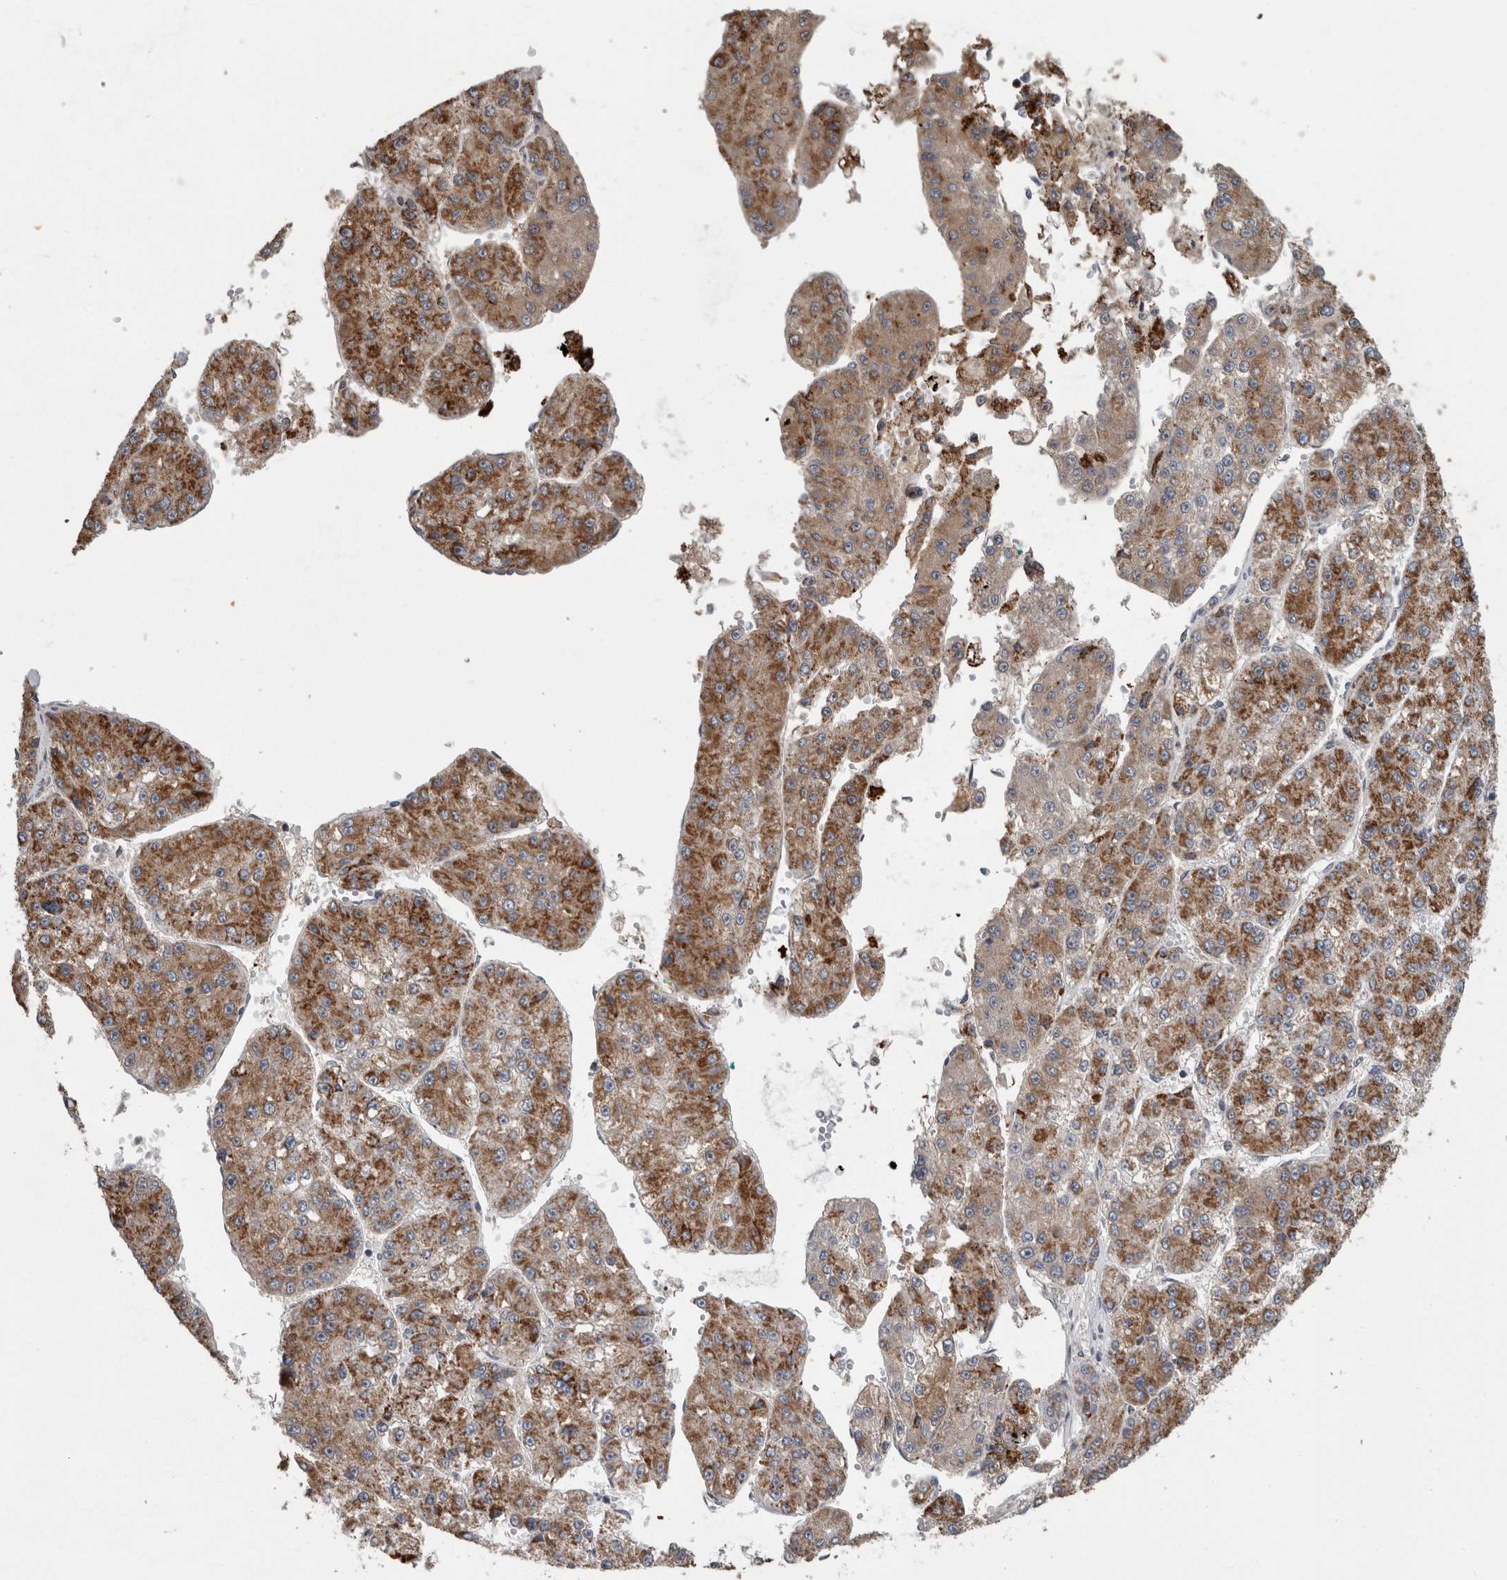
{"staining": {"intensity": "strong", "quantity": ">75%", "location": "cytoplasmic/membranous"}, "tissue": "liver cancer", "cell_type": "Tumor cells", "image_type": "cancer", "snomed": [{"axis": "morphology", "description": "Carcinoma, Hepatocellular, NOS"}, {"axis": "topography", "description": "Liver"}], "caption": "There is high levels of strong cytoplasmic/membranous positivity in tumor cells of liver hepatocellular carcinoma, as demonstrated by immunohistochemical staining (brown color).", "gene": "OR2K2", "patient": {"sex": "female", "age": 73}}